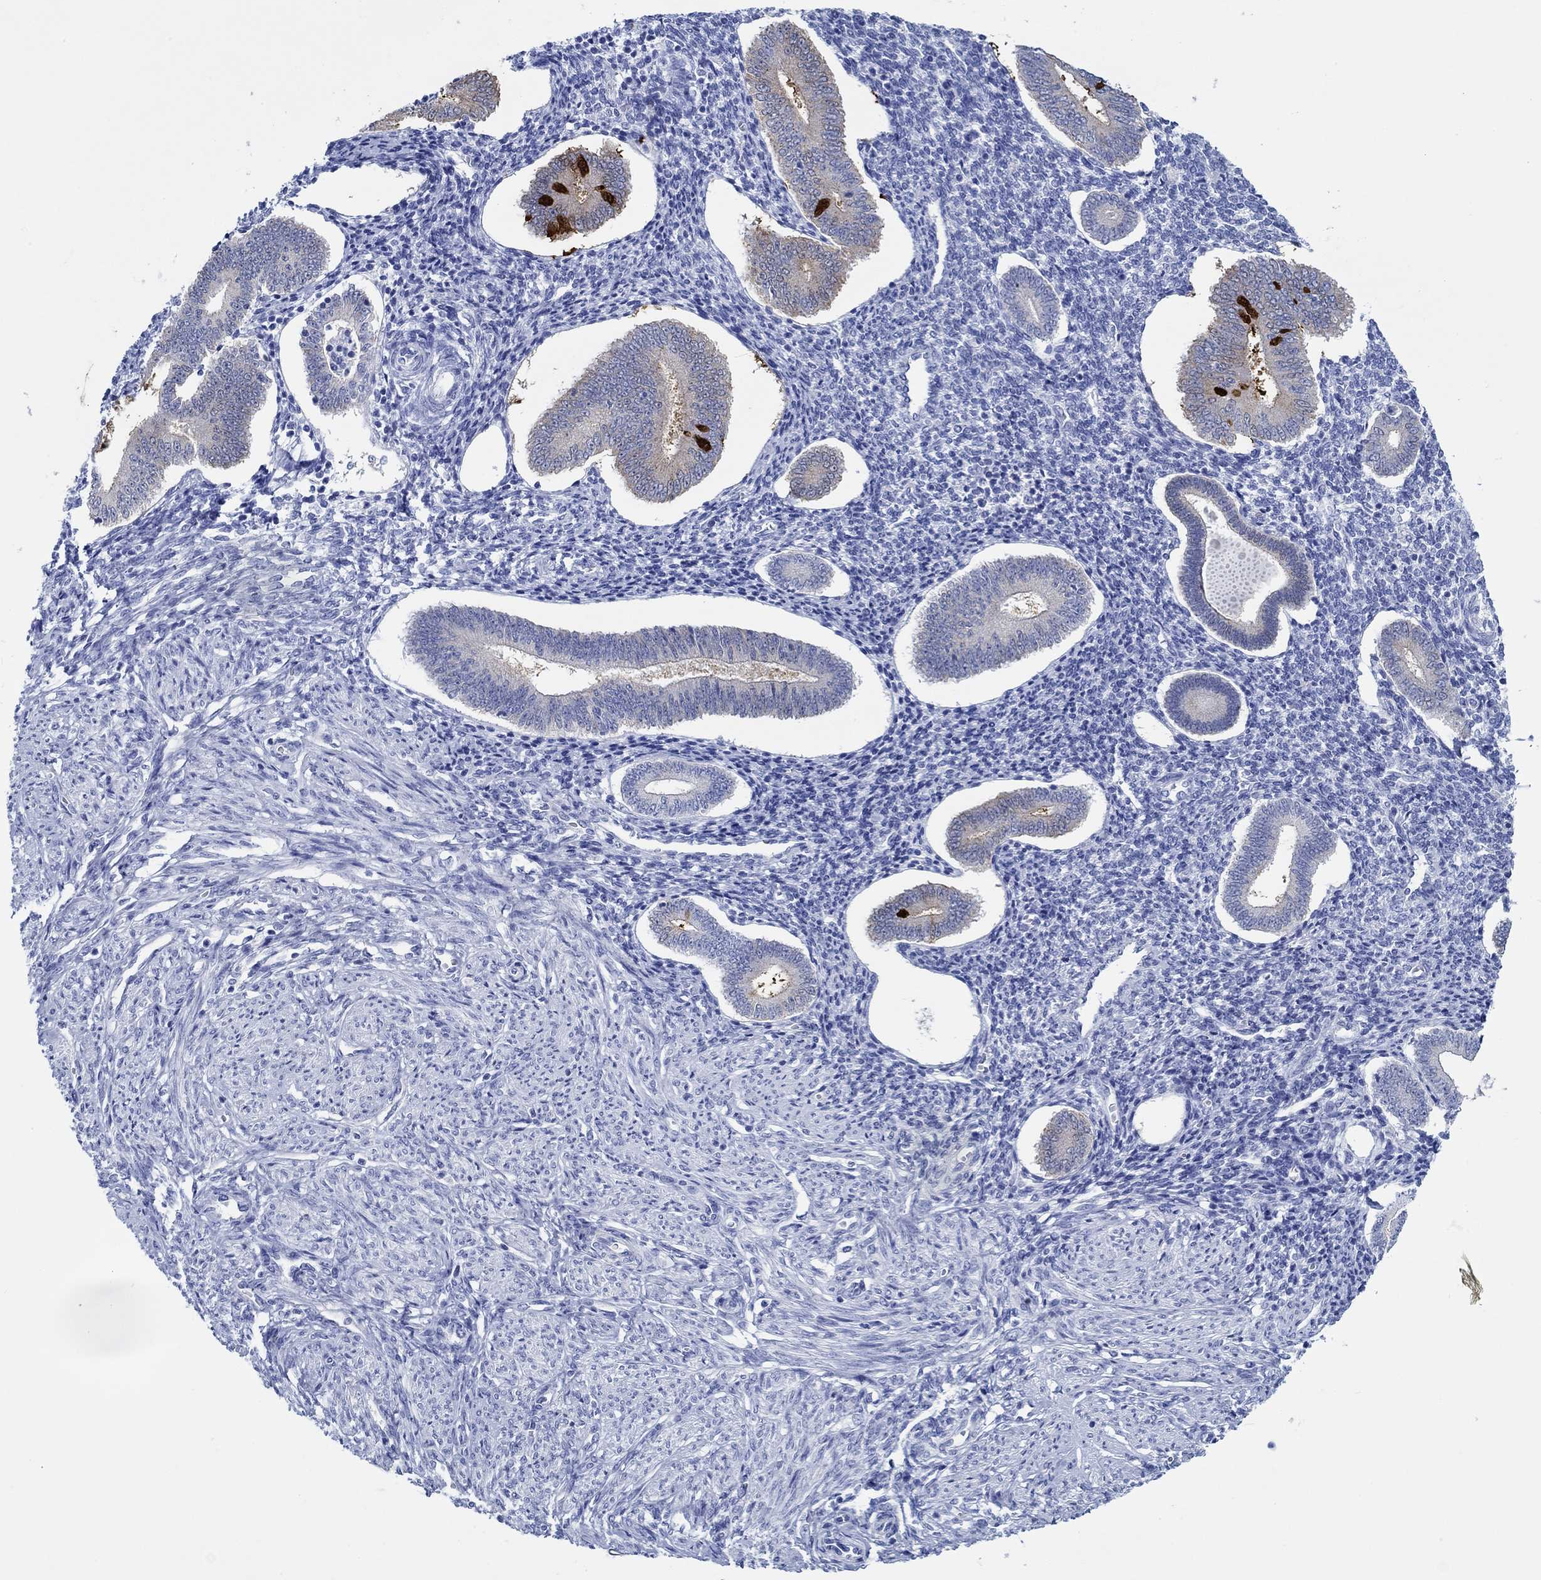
{"staining": {"intensity": "negative", "quantity": "none", "location": "none"}, "tissue": "endometrium", "cell_type": "Cells in endometrial stroma", "image_type": "normal", "snomed": [{"axis": "morphology", "description": "Normal tissue, NOS"}, {"axis": "topography", "description": "Endometrium"}], "caption": "Unremarkable endometrium was stained to show a protein in brown. There is no significant expression in cells in endometrial stroma.", "gene": "IGFBP6", "patient": {"sex": "female", "age": 40}}